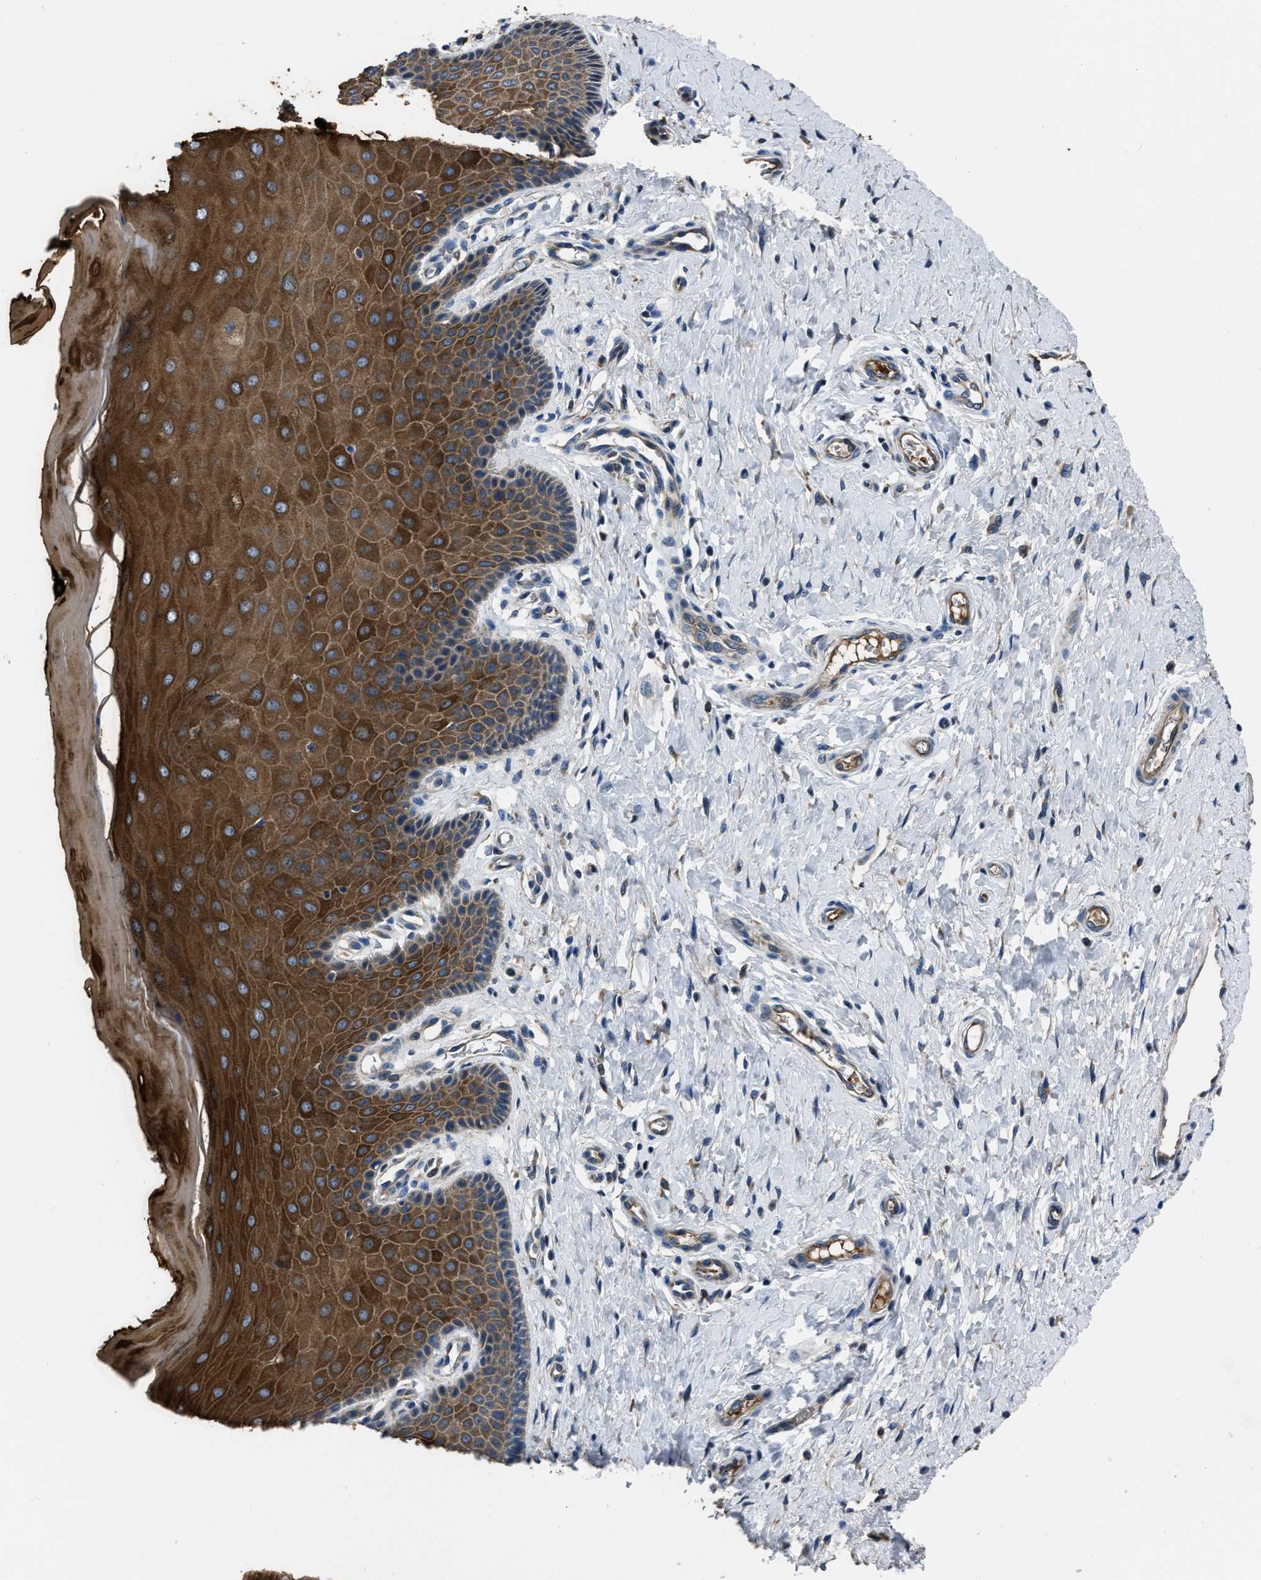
{"staining": {"intensity": "strong", "quantity": "25%-75%", "location": "cytoplasmic/membranous"}, "tissue": "cervix", "cell_type": "Glandular cells", "image_type": "normal", "snomed": [{"axis": "morphology", "description": "Normal tissue, NOS"}, {"axis": "topography", "description": "Cervix"}], "caption": "This micrograph demonstrates IHC staining of unremarkable cervix, with high strong cytoplasmic/membranous staining in approximately 25%-75% of glandular cells.", "gene": "ERC1", "patient": {"sex": "female", "age": 55}}